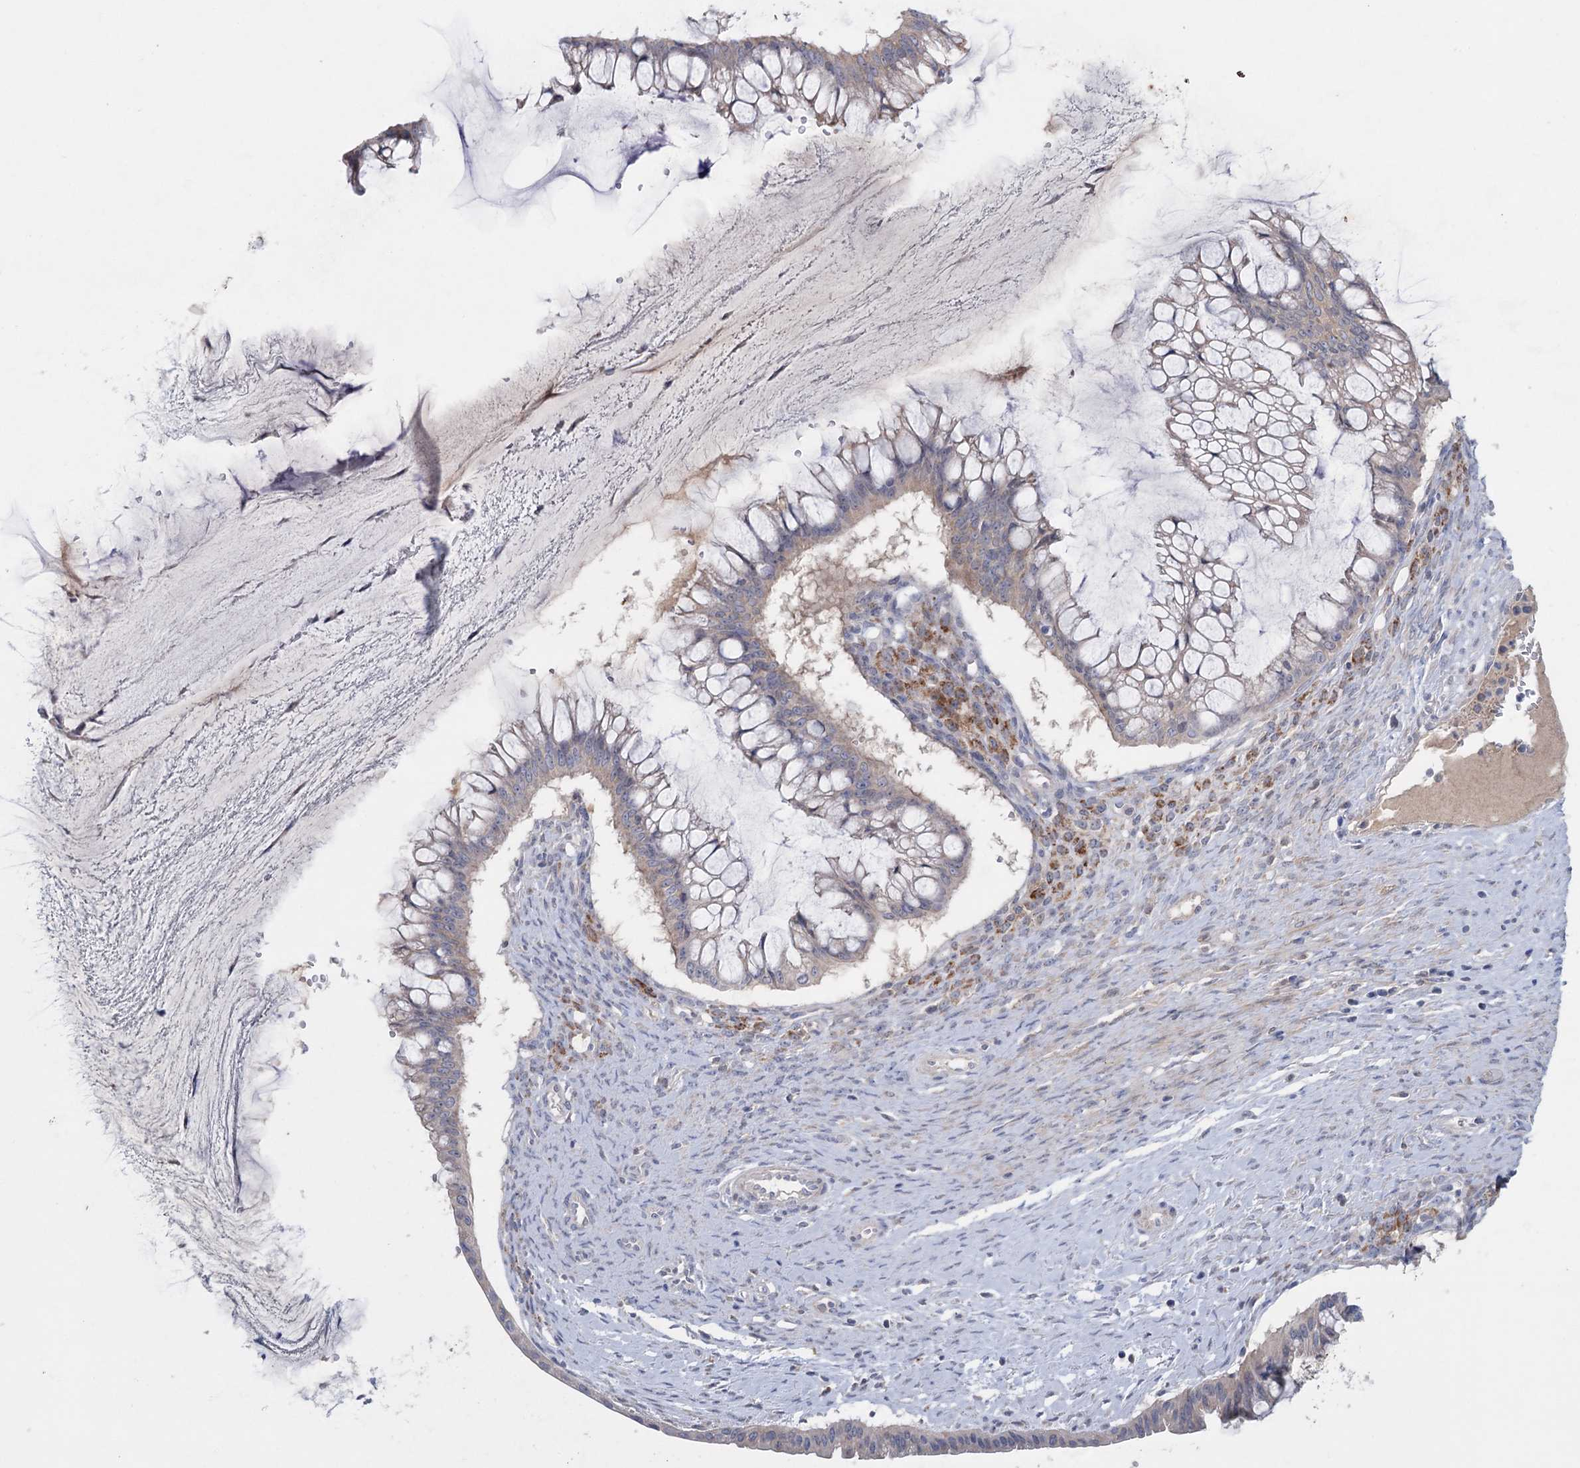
{"staining": {"intensity": "weak", "quantity": "25%-75%", "location": "cytoplasmic/membranous"}, "tissue": "ovarian cancer", "cell_type": "Tumor cells", "image_type": "cancer", "snomed": [{"axis": "morphology", "description": "Cystadenocarcinoma, mucinous, NOS"}, {"axis": "topography", "description": "Ovary"}], "caption": "A low amount of weak cytoplasmic/membranous staining is appreciated in about 25%-75% of tumor cells in ovarian cancer (mucinous cystadenocarcinoma) tissue. The staining was performed using DAB, with brown indicating positive protein expression. Nuclei are stained blue with hematoxylin.", "gene": "MTCH2", "patient": {"sex": "female", "age": 73}}